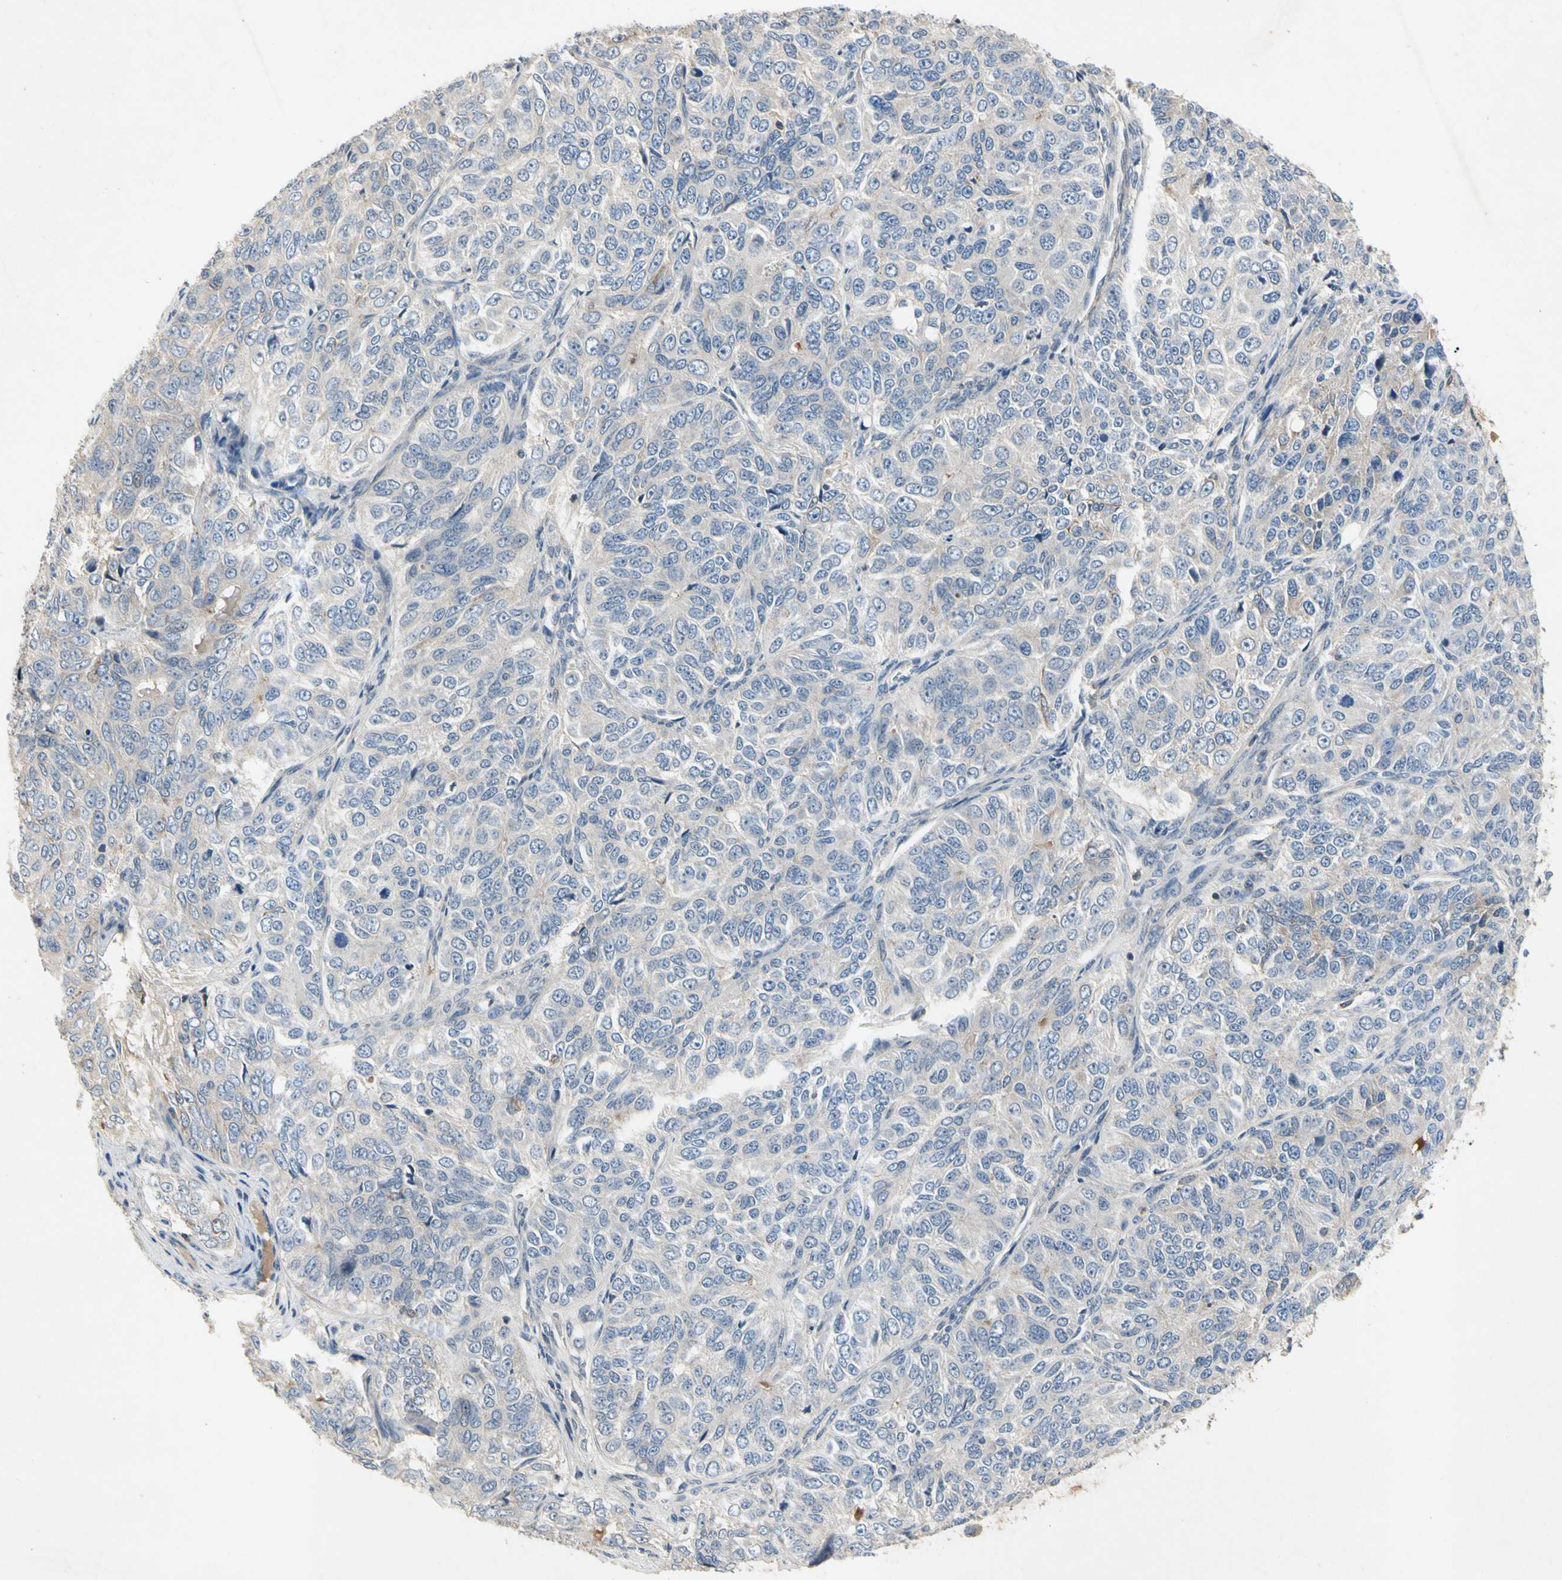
{"staining": {"intensity": "negative", "quantity": "none", "location": "none"}, "tissue": "ovarian cancer", "cell_type": "Tumor cells", "image_type": "cancer", "snomed": [{"axis": "morphology", "description": "Carcinoma, endometroid"}, {"axis": "topography", "description": "Ovary"}], "caption": "Ovarian cancer was stained to show a protein in brown. There is no significant positivity in tumor cells.", "gene": "CRTAC1", "patient": {"sex": "female", "age": 51}}